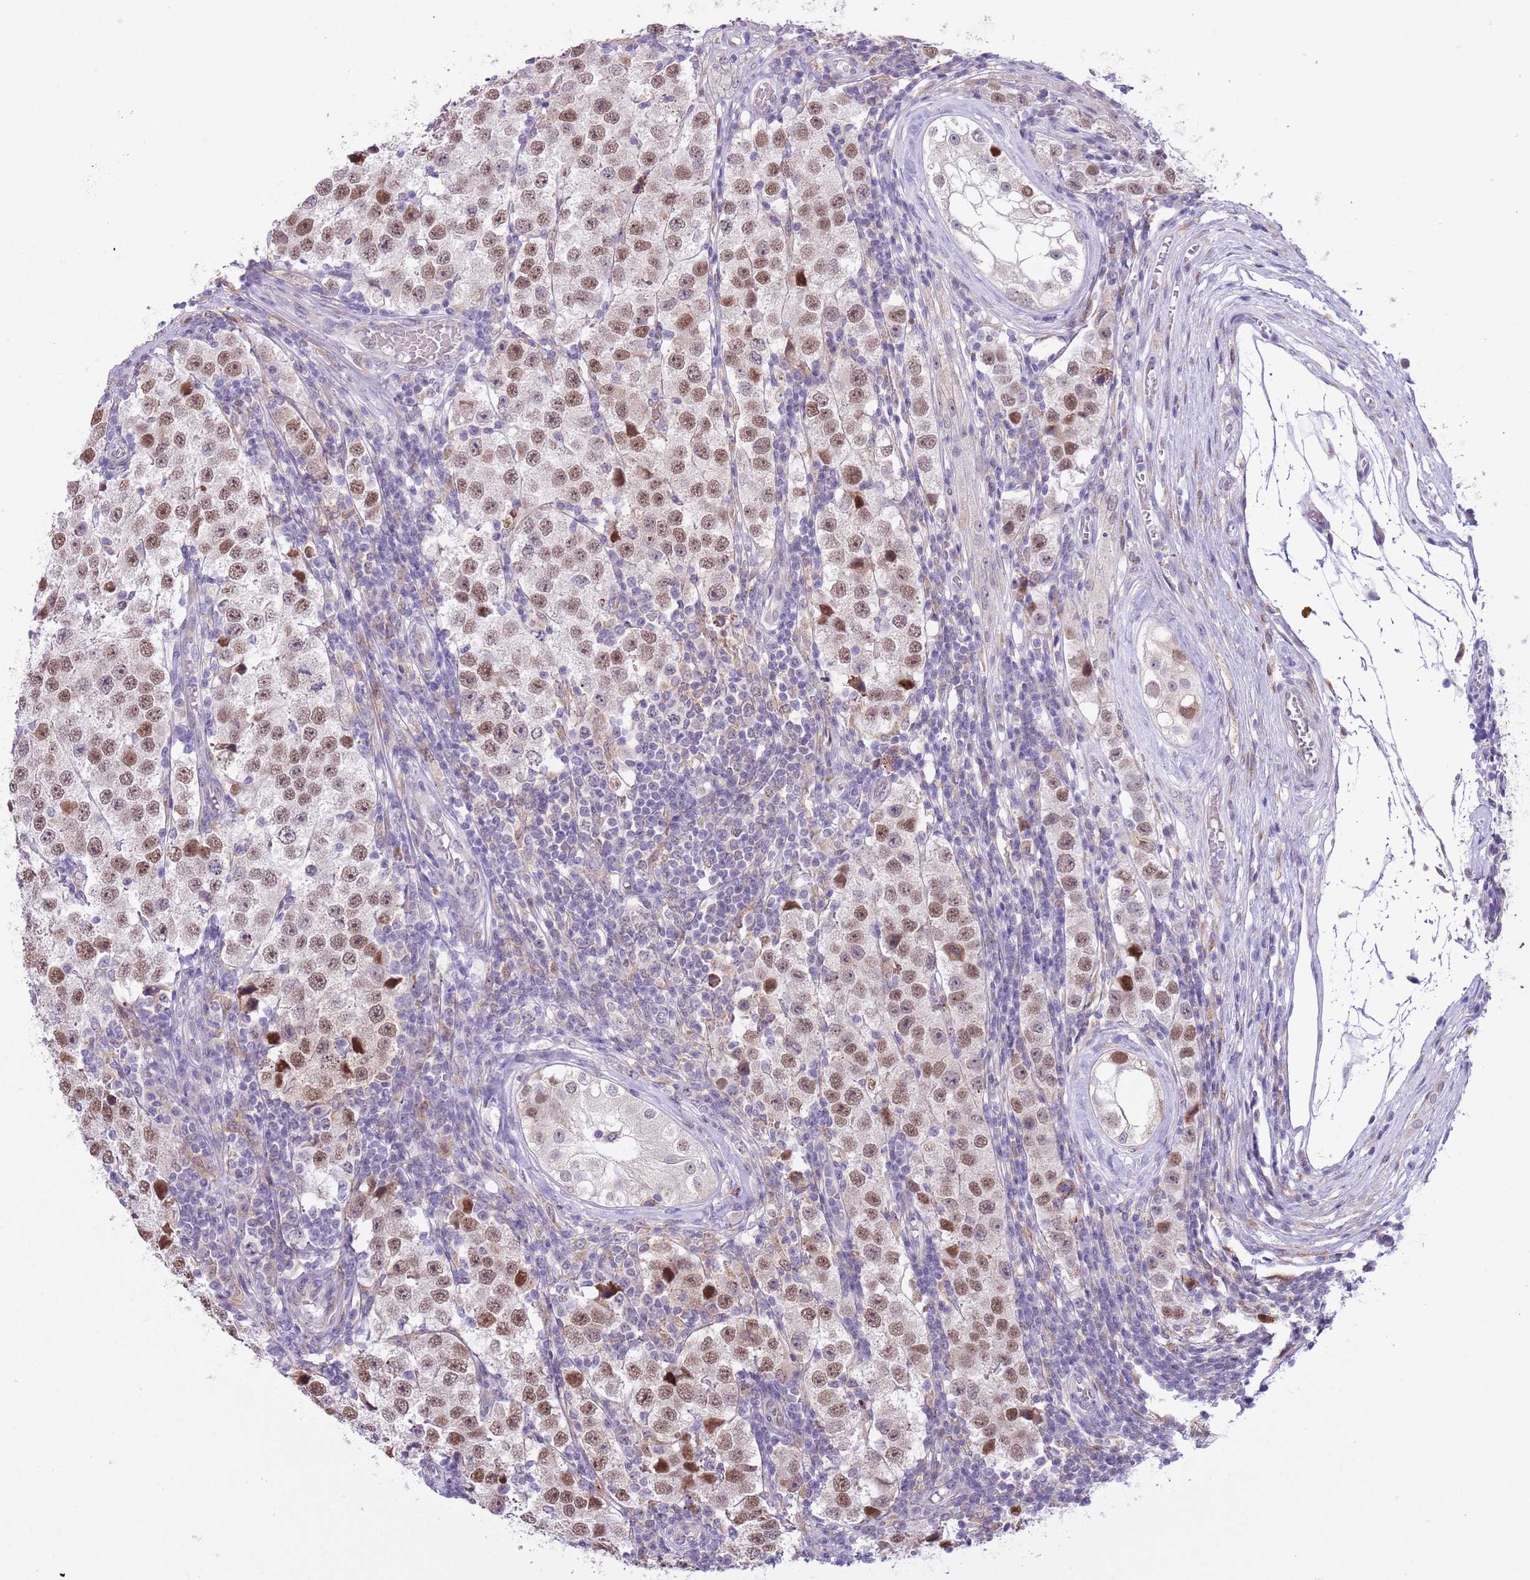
{"staining": {"intensity": "moderate", "quantity": ">75%", "location": "nuclear"}, "tissue": "testis cancer", "cell_type": "Tumor cells", "image_type": "cancer", "snomed": [{"axis": "morphology", "description": "Seminoma, NOS"}, {"axis": "topography", "description": "Testis"}], "caption": "The immunohistochemical stain shows moderate nuclear expression in tumor cells of seminoma (testis) tissue.", "gene": "ZNF576", "patient": {"sex": "male", "age": 34}}